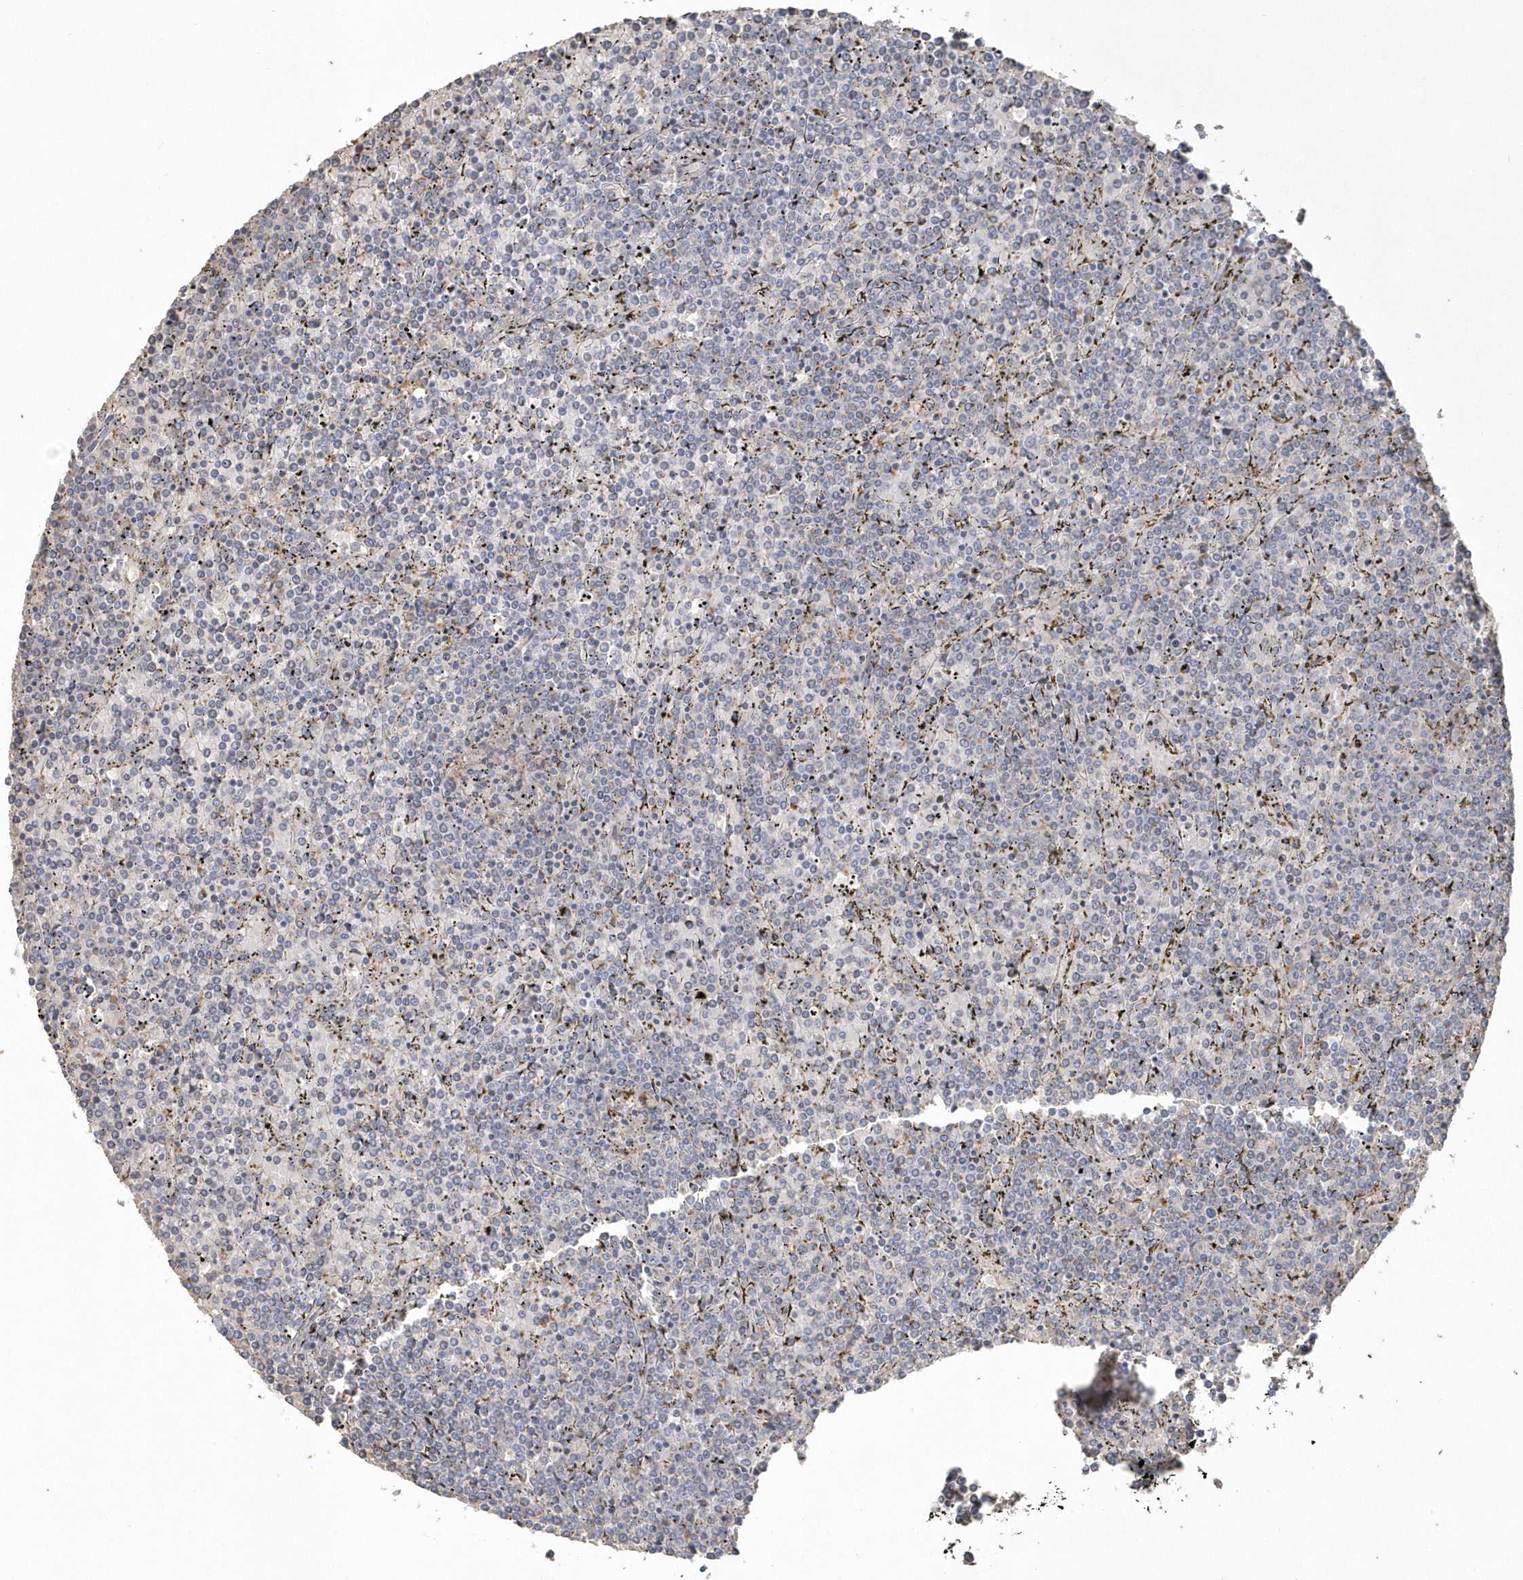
{"staining": {"intensity": "negative", "quantity": "none", "location": "none"}, "tissue": "lymphoma", "cell_type": "Tumor cells", "image_type": "cancer", "snomed": [{"axis": "morphology", "description": "Malignant lymphoma, non-Hodgkin's type, Low grade"}, {"axis": "topography", "description": "Spleen"}], "caption": "A histopathology image of human low-grade malignant lymphoma, non-Hodgkin's type is negative for staining in tumor cells.", "gene": "BLTP3A", "patient": {"sex": "female", "age": 19}}